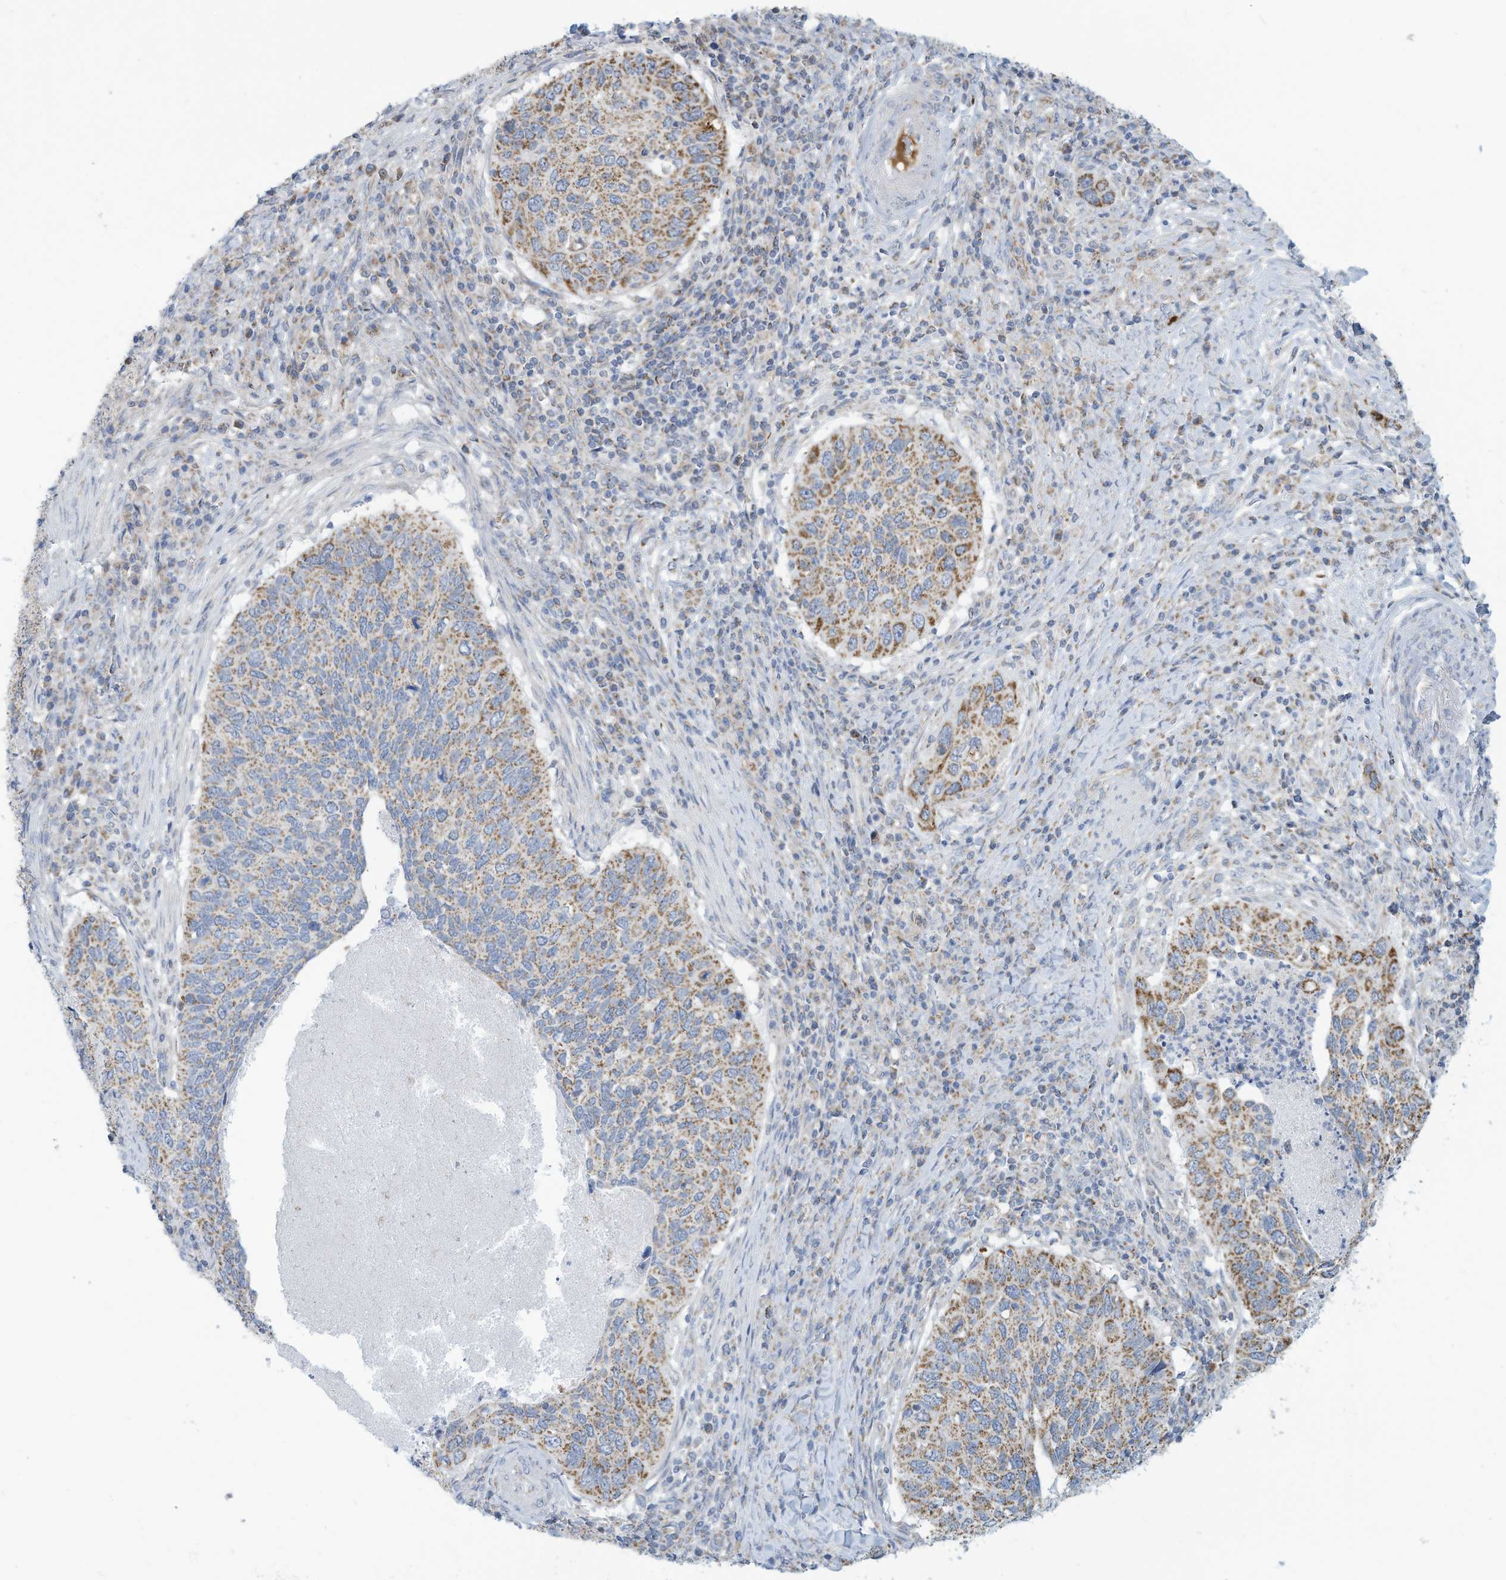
{"staining": {"intensity": "moderate", "quantity": "25%-75%", "location": "cytoplasmic/membranous"}, "tissue": "cervical cancer", "cell_type": "Tumor cells", "image_type": "cancer", "snomed": [{"axis": "morphology", "description": "Squamous cell carcinoma, NOS"}, {"axis": "topography", "description": "Cervix"}], "caption": "This image displays IHC staining of cervical cancer (squamous cell carcinoma), with medium moderate cytoplasmic/membranous staining in about 25%-75% of tumor cells.", "gene": "NLN", "patient": {"sex": "female", "age": 38}}